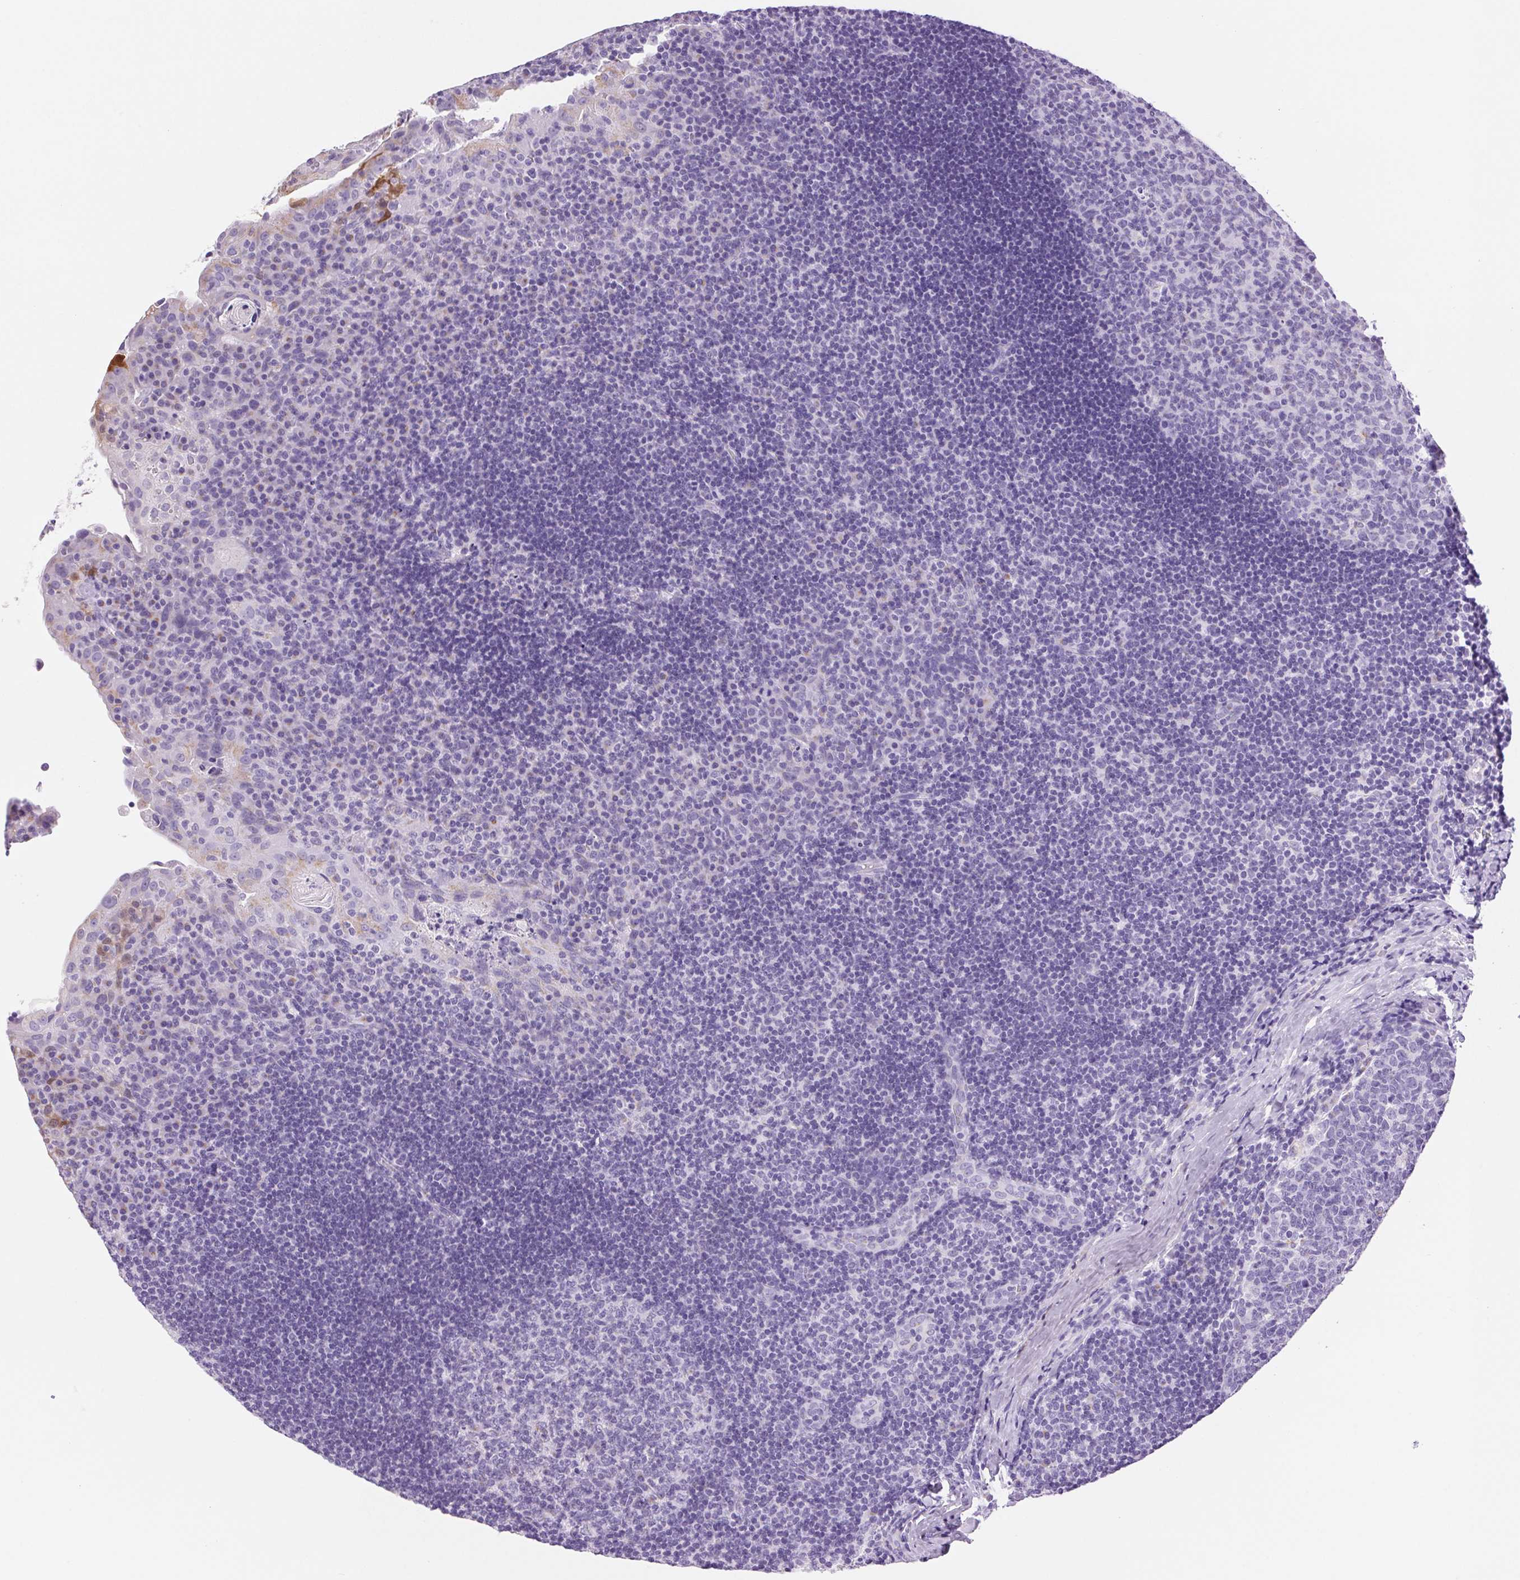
{"staining": {"intensity": "negative", "quantity": "none", "location": "none"}, "tissue": "tonsil", "cell_type": "Germinal center cells", "image_type": "normal", "snomed": [{"axis": "morphology", "description": "Normal tissue, NOS"}, {"axis": "topography", "description": "Tonsil"}], "caption": "Immunohistochemistry micrograph of normal tonsil: tonsil stained with DAB shows no significant protein expression in germinal center cells.", "gene": "SERPINB3", "patient": {"sex": "male", "age": 17}}